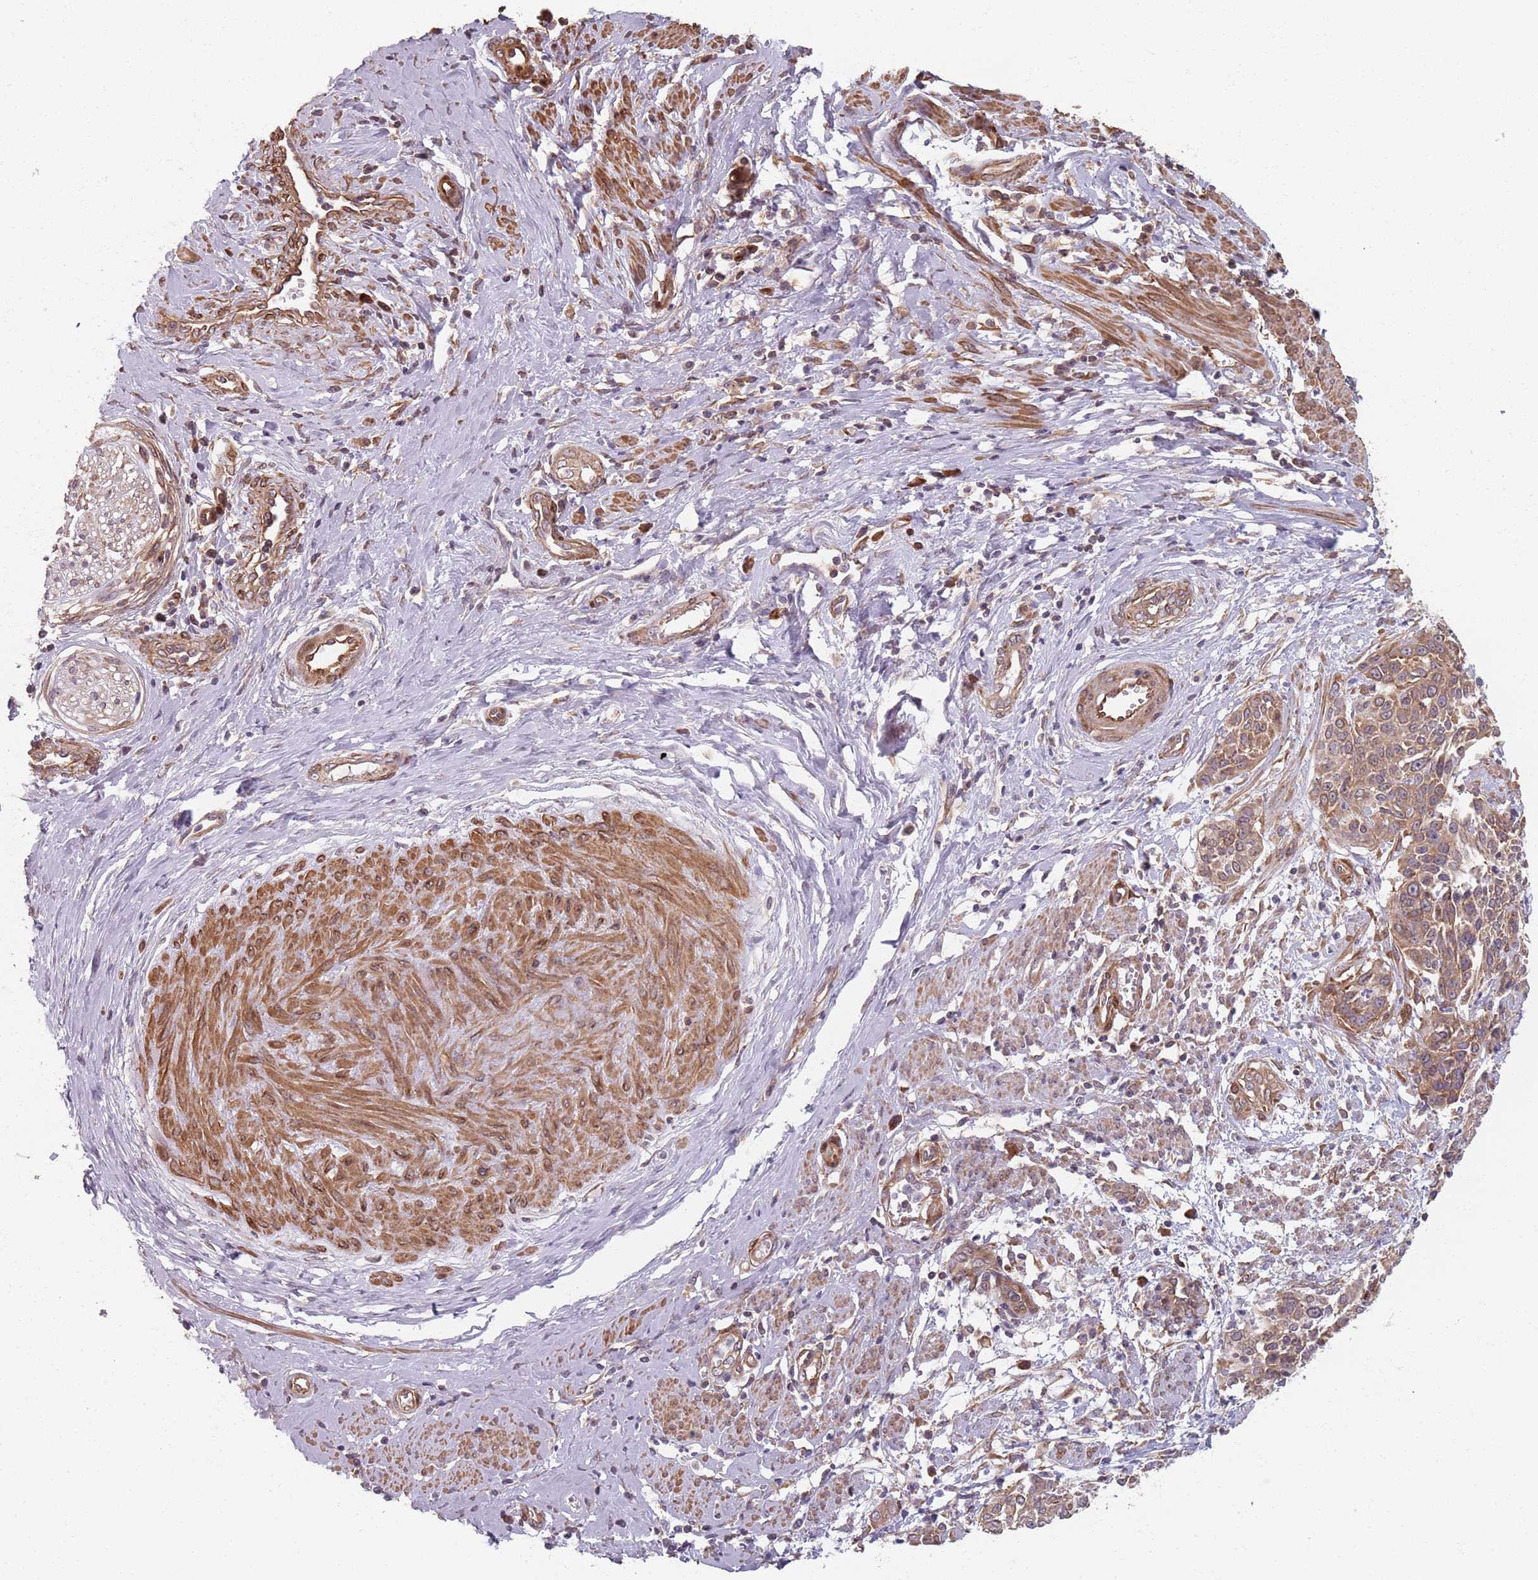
{"staining": {"intensity": "weak", "quantity": ">75%", "location": "cytoplasmic/membranous"}, "tissue": "cervical cancer", "cell_type": "Tumor cells", "image_type": "cancer", "snomed": [{"axis": "morphology", "description": "Squamous cell carcinoma, NOS"}, {"axis": "topography", "description": "Cervix"}], "caption": "Protein expression analysis of cervical squamous cell carcinoma displays weak cytoplasmic/membranous positivity in about >75% of tumor cells.", "gene": "NOTCH3", "patient": {"sex": "female", "age": 44}}